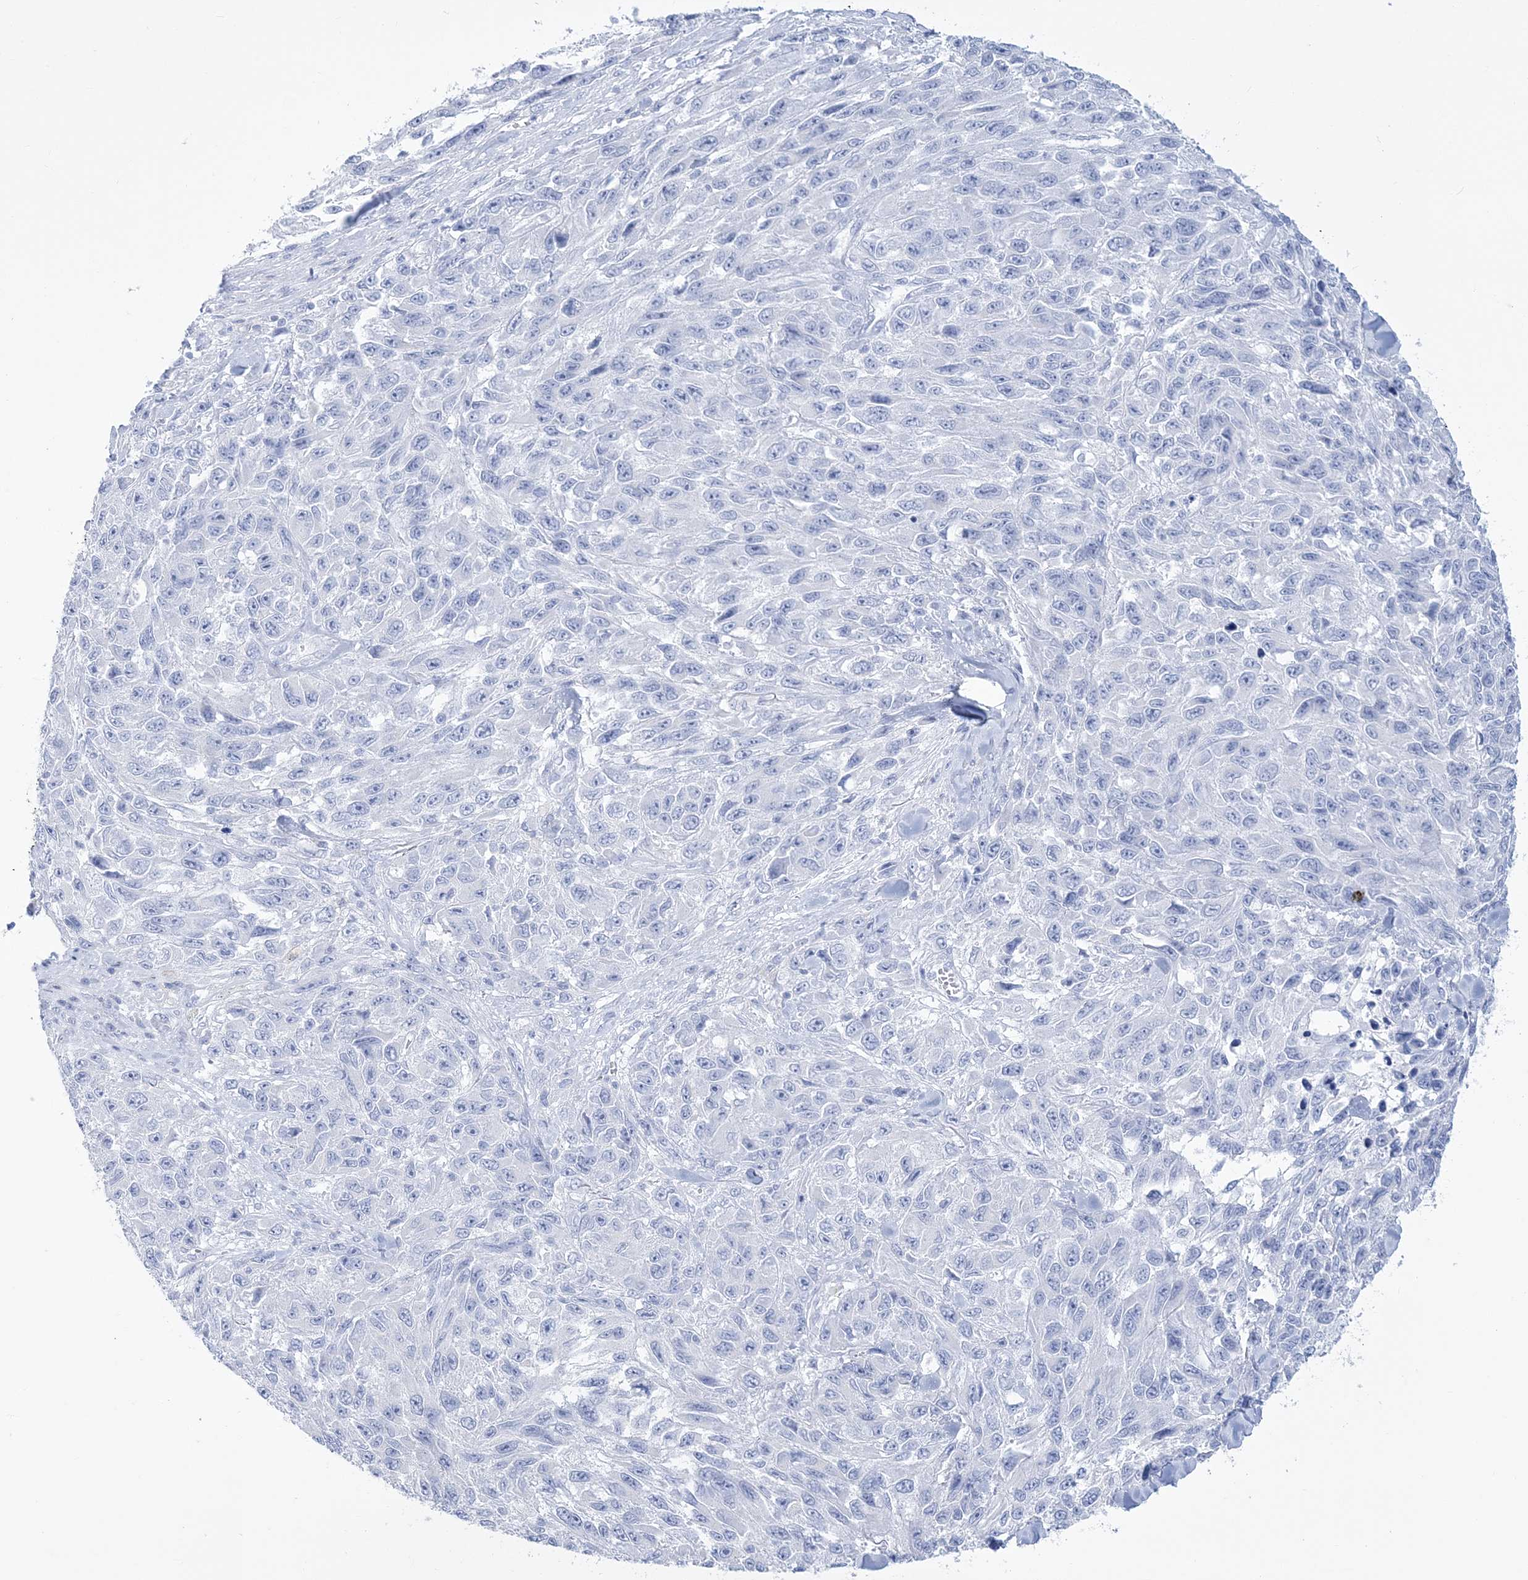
{"staining": {"intensity": "negative", "quantity": "none", "location": "none"}, "tissue": "melanoma", "cell_type": "Tumor cells", "image_type": "cancer", "snomed": [{"axis": "morphology", "description": "Malignant melanoma, NOS"}, {"axis": "topography", "description": "Skin"}], "caption": "A histopathology image of human malignant melanoma is negative for staining in tumor cells. (DAB immunohistochemistry (IHC) visualized using brightfield microscopy, high magnification).", "gene": "RBP2", "patient": {"sex": "female", "age": 96}}